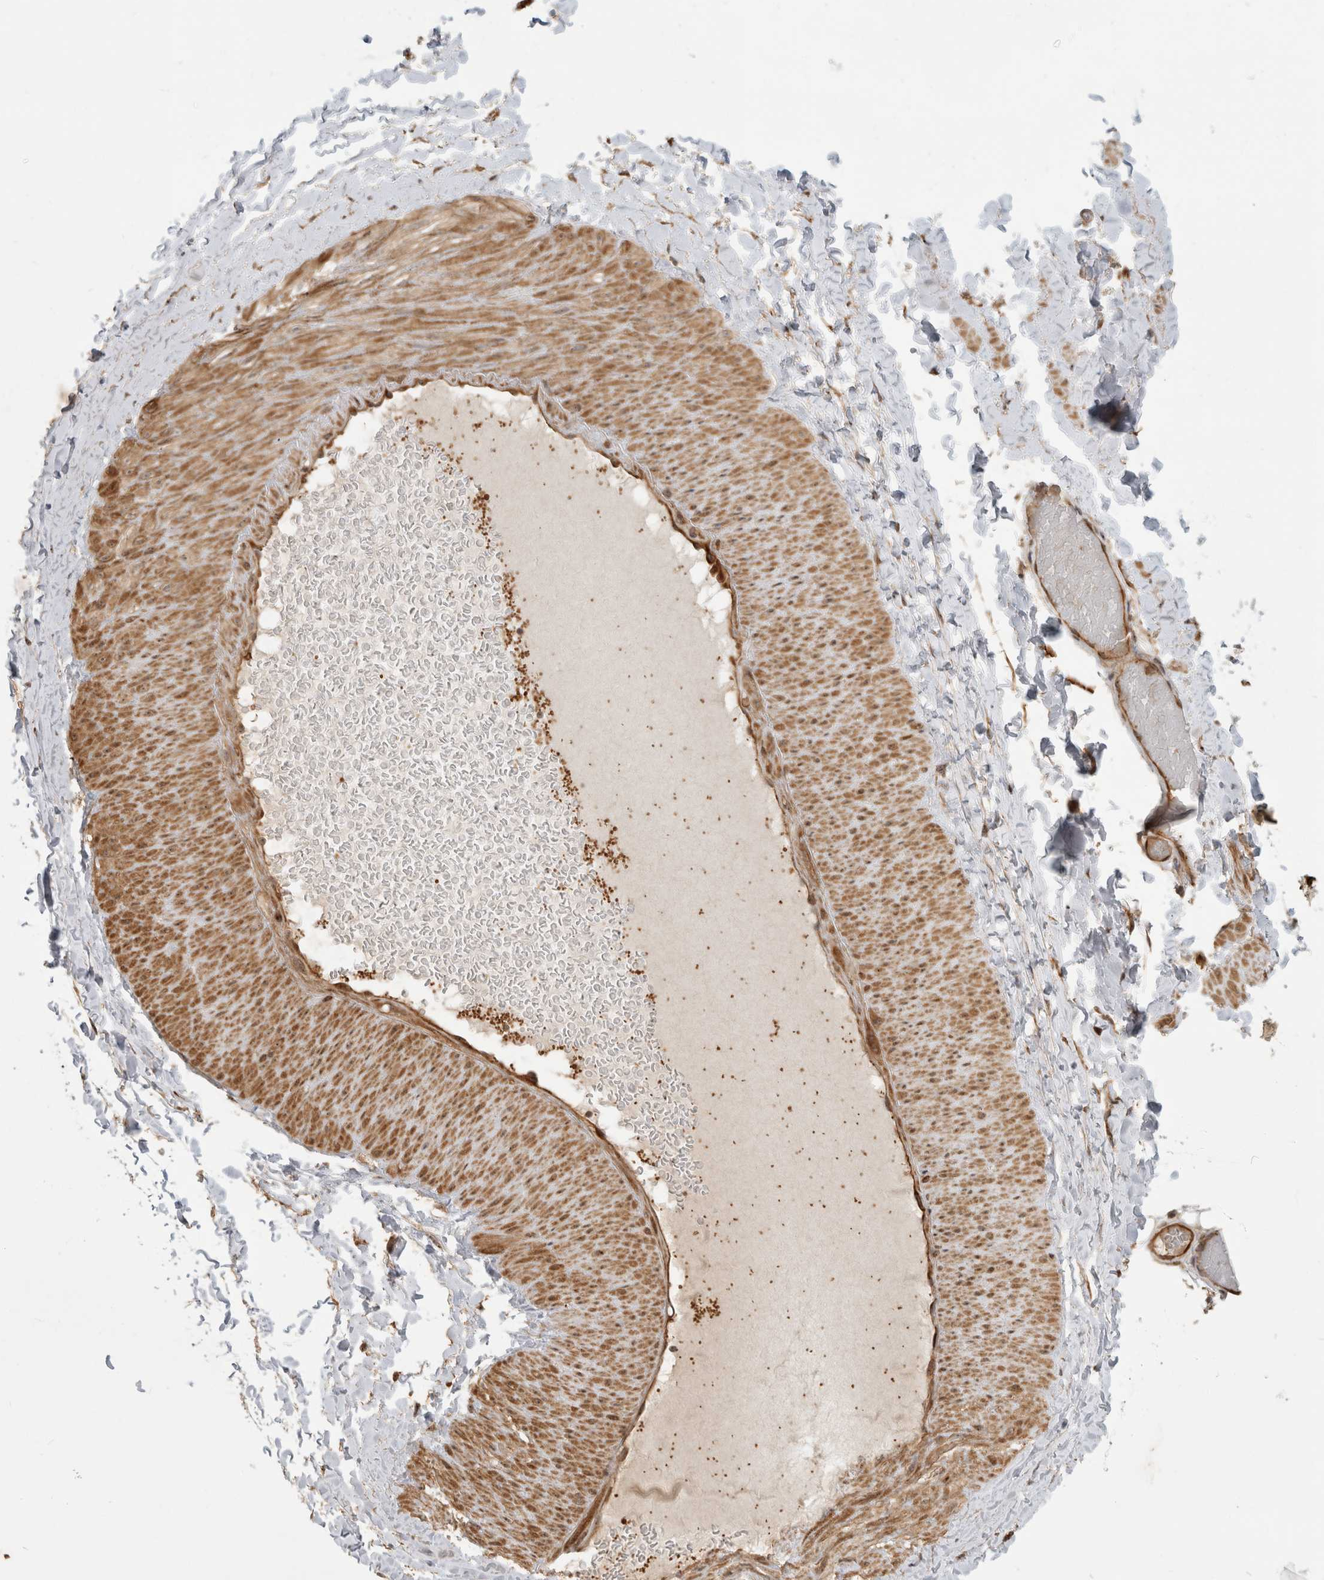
{"staining": {"intensity": "moderate", "quantity": "25%-75%", "location": "cytoplasmic/membranous"}, "tissue": "adipose tissue", "cell_type": "Adipocytes", "image_type": "normal", "snomed": [{"axis": "morphology", "description": "Normal tissue, NOS"}, {"axis": "topography", "description": "Adipose tissue"}, {"axis": "topography", "description": "Vascular tissue"}, {"axis": "topography", "description": "Peripheral nerve tissue"}], "caption": "Moderate cytoplasmic/membranous positivity is identified in approximately 25%-75% of adipocytes in unremarkable adipose tissue. (Brightfield microscopy of DAB IHC at high magnification).", "gene": "WASF2", "patient": {"sex": "male", "age": 25}}